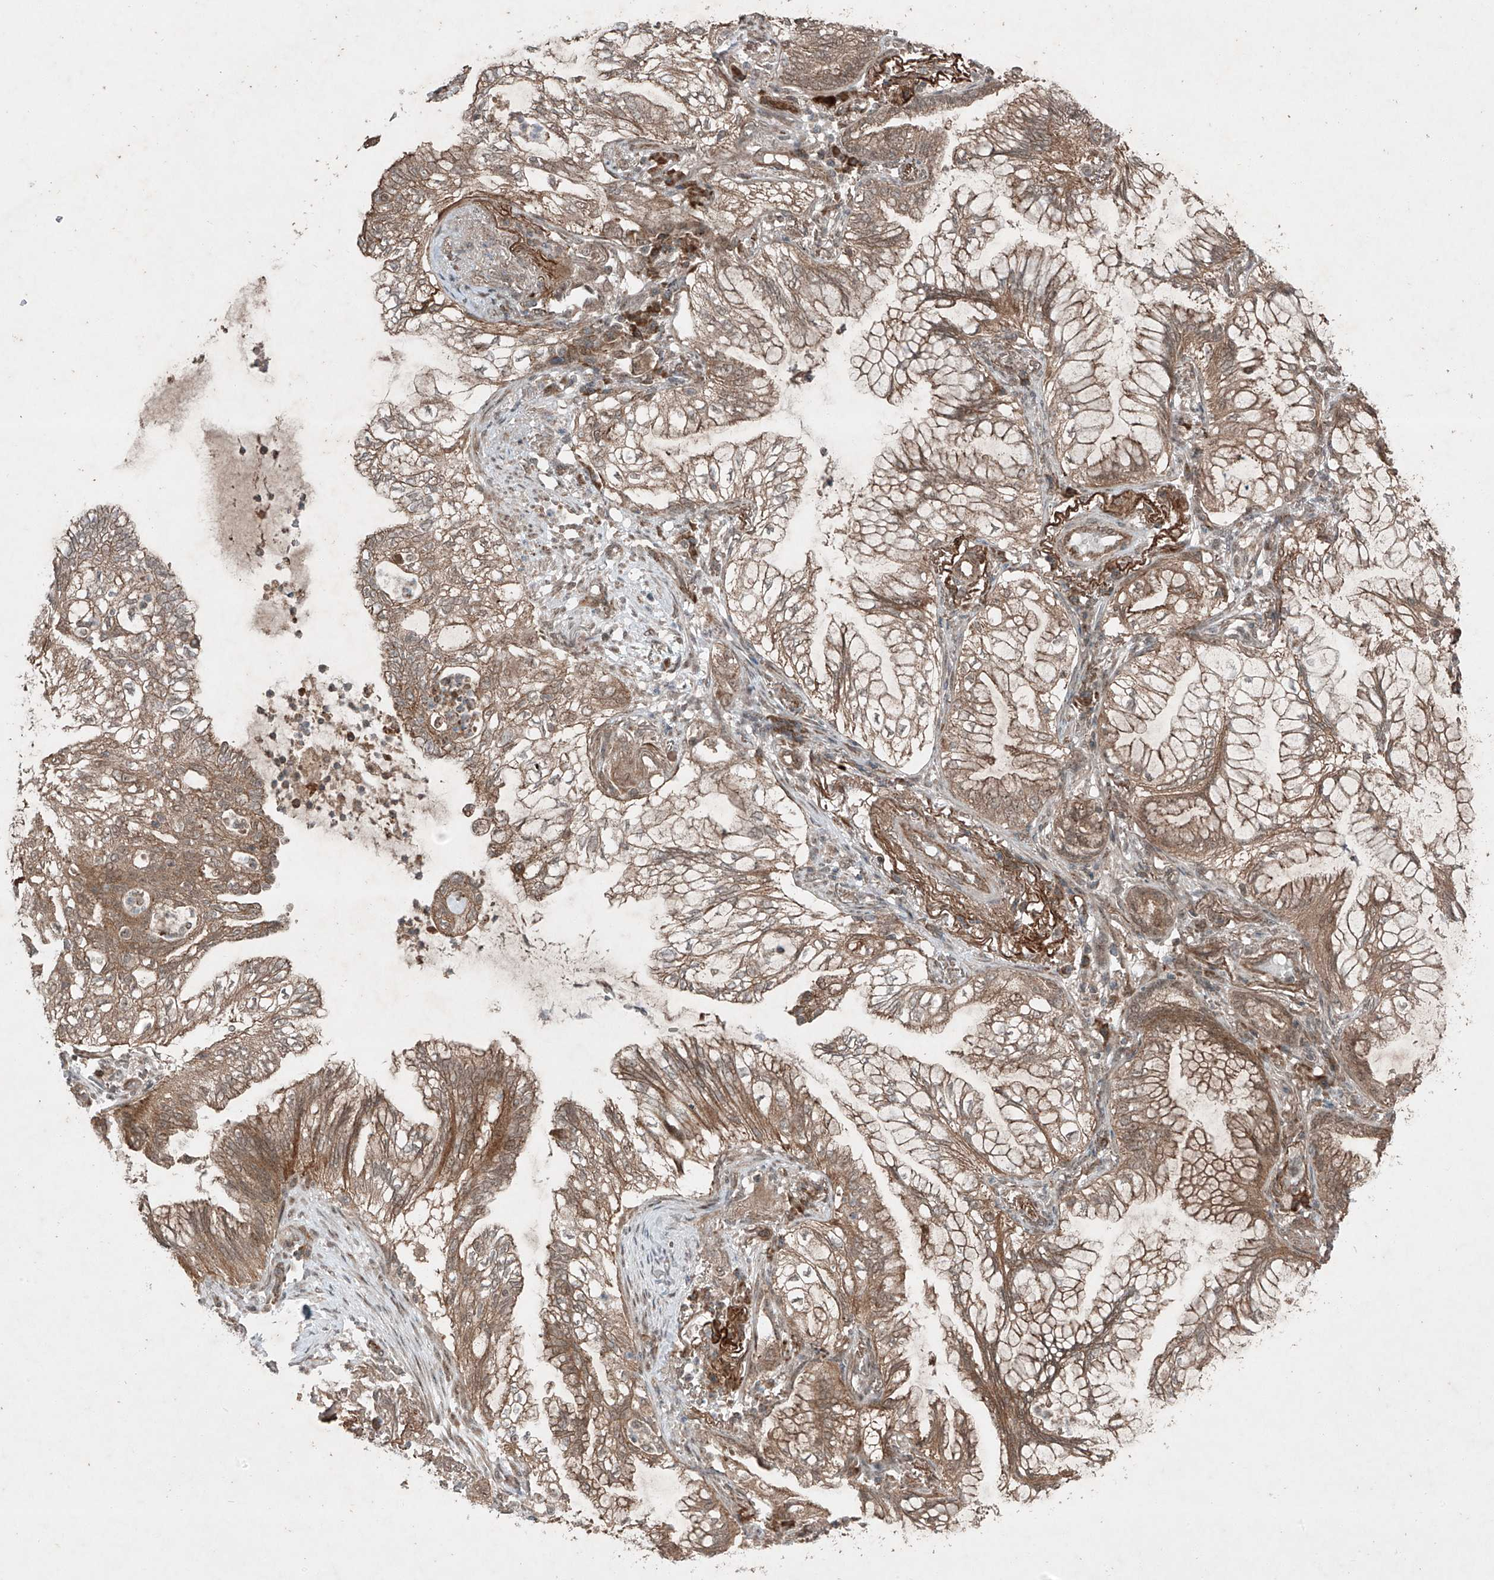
{"staining": {"intensity": "moderate", "quantity": ">75%", "location": "cytoplasmic/membranous"}, "tissue": "lung cancer", "cell_type": "Tumor cells", "image_type": "cancer", "snomed": [{"axis": "morphology", "description": "Adenocarcinoma, NOS"}, {"axis": "topography", "description": "Lung"}], "caption": "Protein expression by immunohistochemistry (IHC) demonstrates moderate cytoplasmic/membranous staining in approximately >75% of tumor cells in lung cancer (adenocarcinoma). (DAB = brown stain, brightfield microscopy at high magnification).", "gene": "ZNF620", "patient": {"sex": "female", "age": 70}}